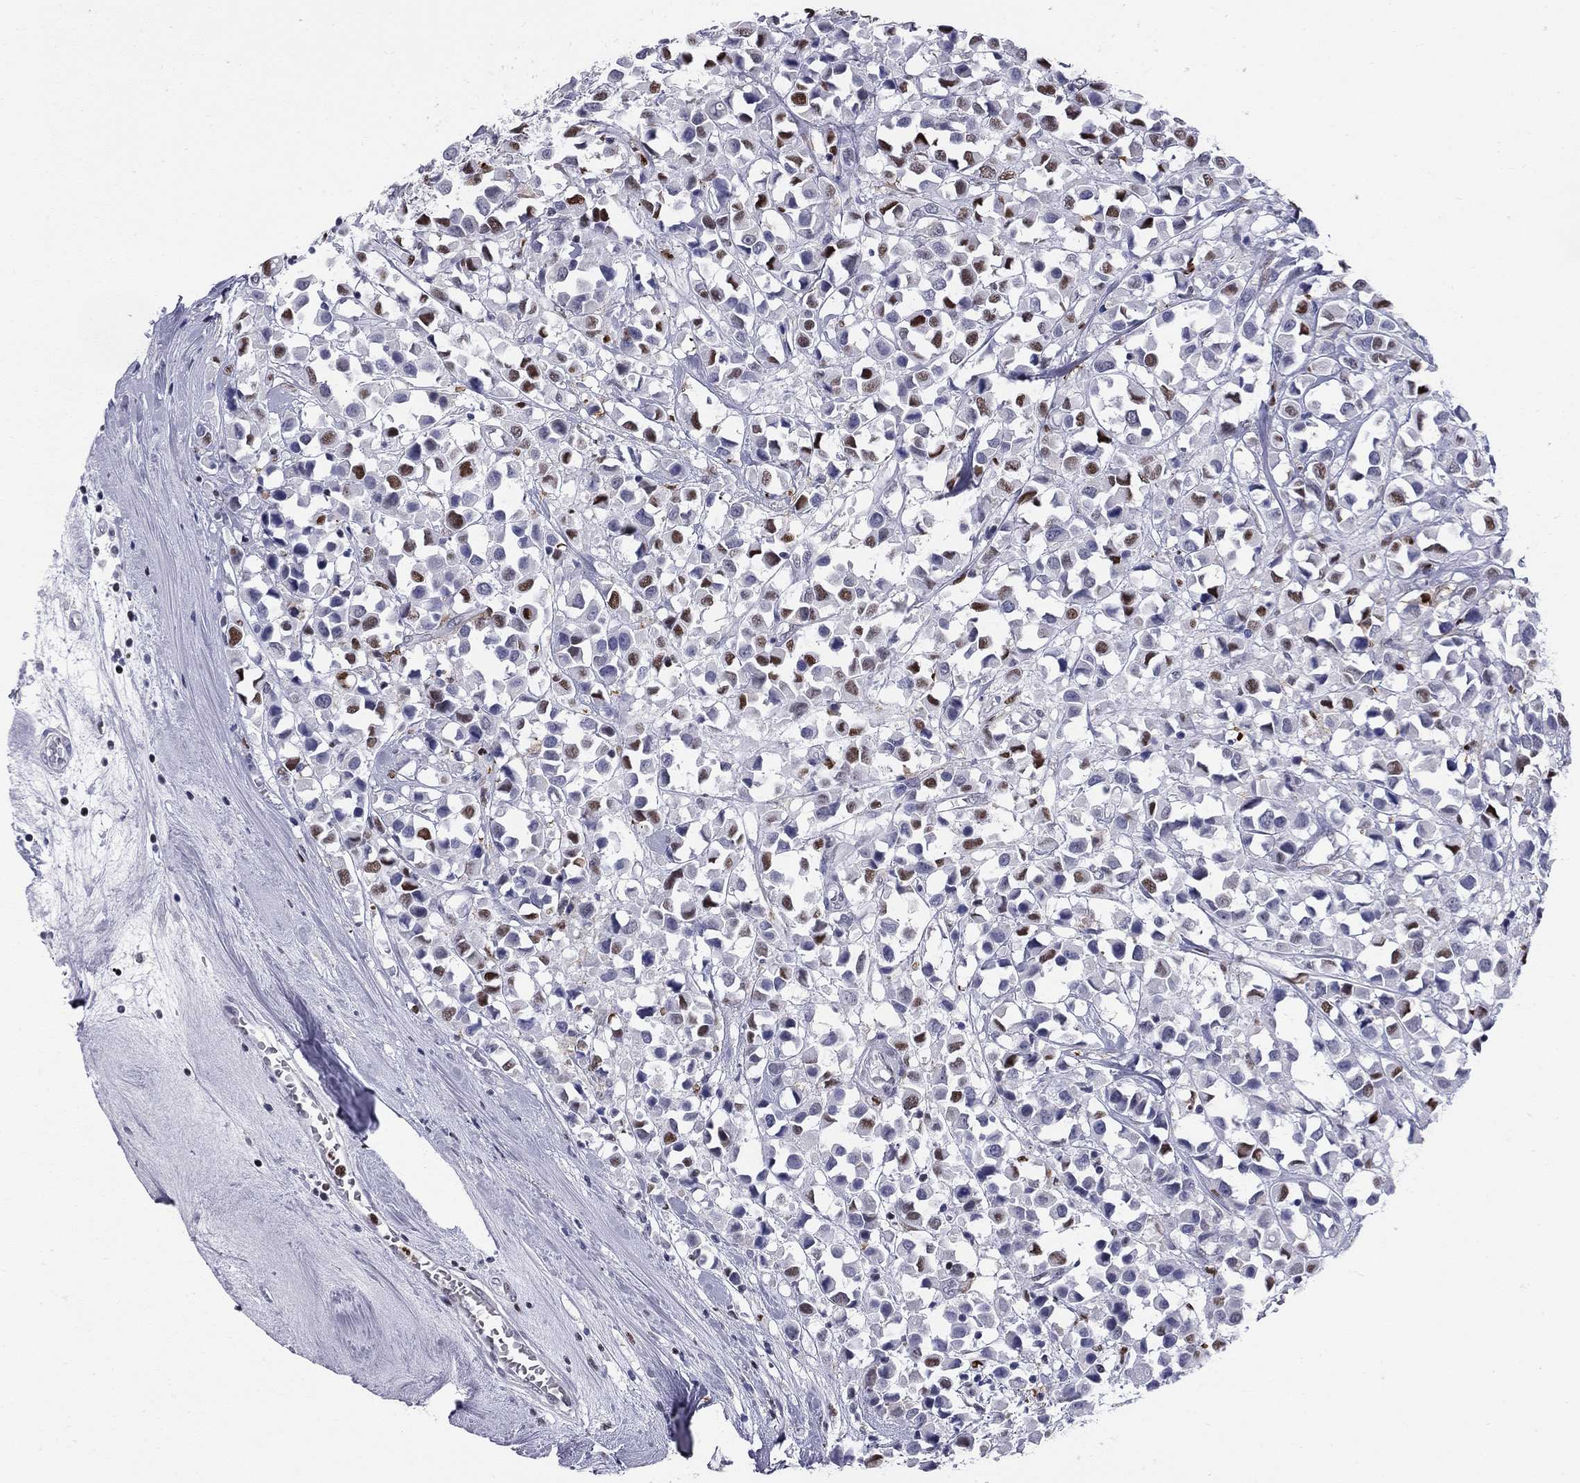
{"staining": {"intensity": "strong", "quantity": "<25%", "location": "nuclear"}, "tissue": "breast cancer", "cell_type": "Tumor cells", "image_type": "cancer", "snomed": [{"axis": "morphology", "description": "Duct carcinoma"}, {"axis": "topography", "description": "Breast"}], "caption": "The image demonstrates immunohistochemical staining of breast intraductal carcinoma. There is strong nuclear expression is seen in about <25% of tumor cells. The protein is shown in brown color, while the nuclei are stained blue.", "gene": "PCGF3", "patient": {"sex": "female", "age": 61}}